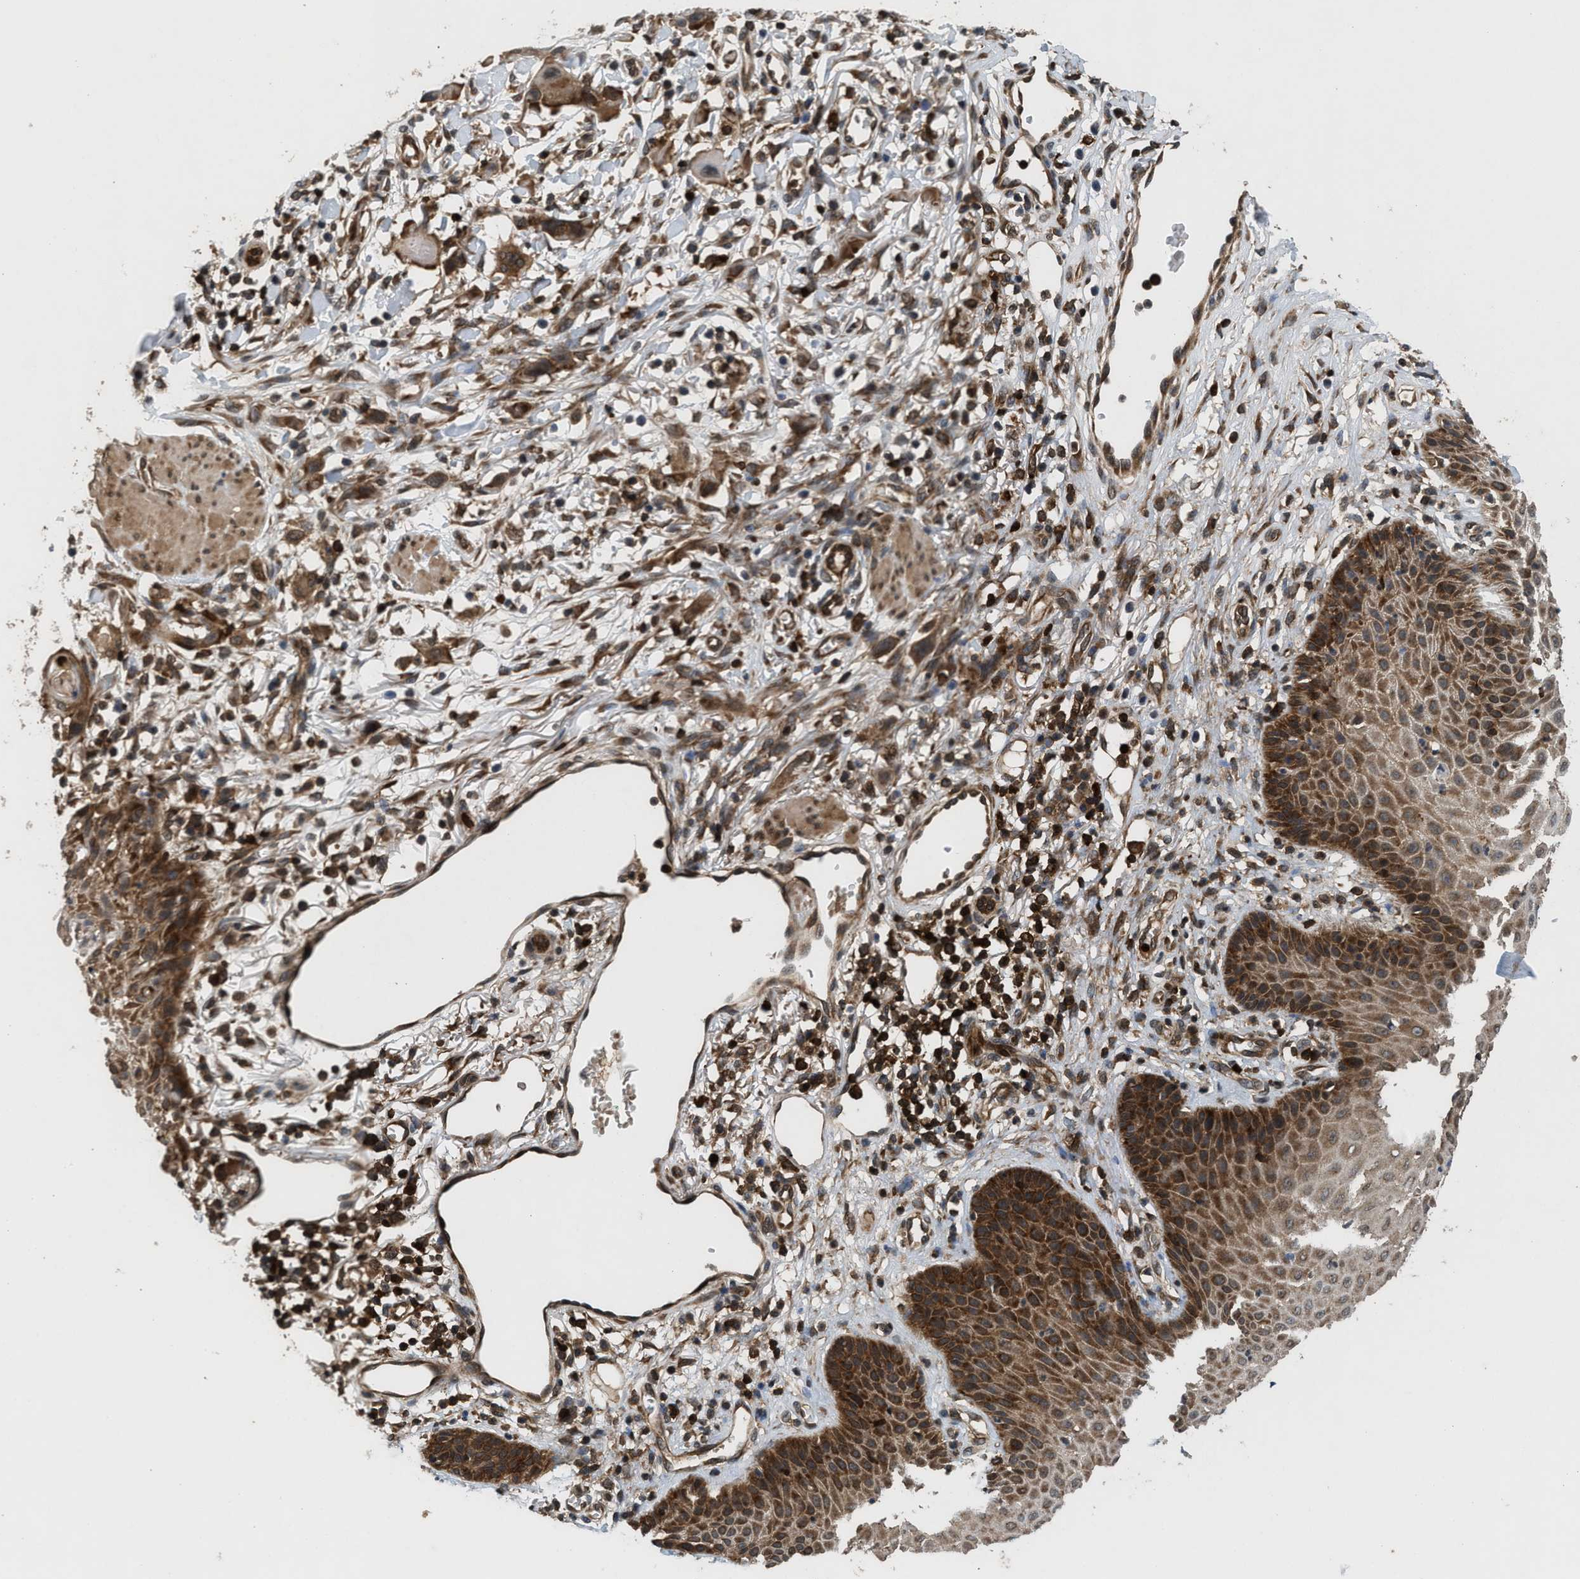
{"staining": {"intensity": "moderate", "quantity": ">75%", "location": "cytoplasmic/membranous"}, "tissue": "skin cancer", "cell_type": "Tumor cells", "image_type": "cancer", "snomed": [{"axis": "morphology", "description": "Normal tissue, NOS"}, {"axis": "morphology", "description": "Squamous cell carcinoma, NOS"}, {"axis": "topography", "description": "Skin"}], "caption": "Moderate cytoplasmic/membranous staining is seen in about >75% of tumor cells in skin cancer (squamous cell carcinoma).", "gene": "OXSR1", "patient": {"sex": "female", "age": 59}}